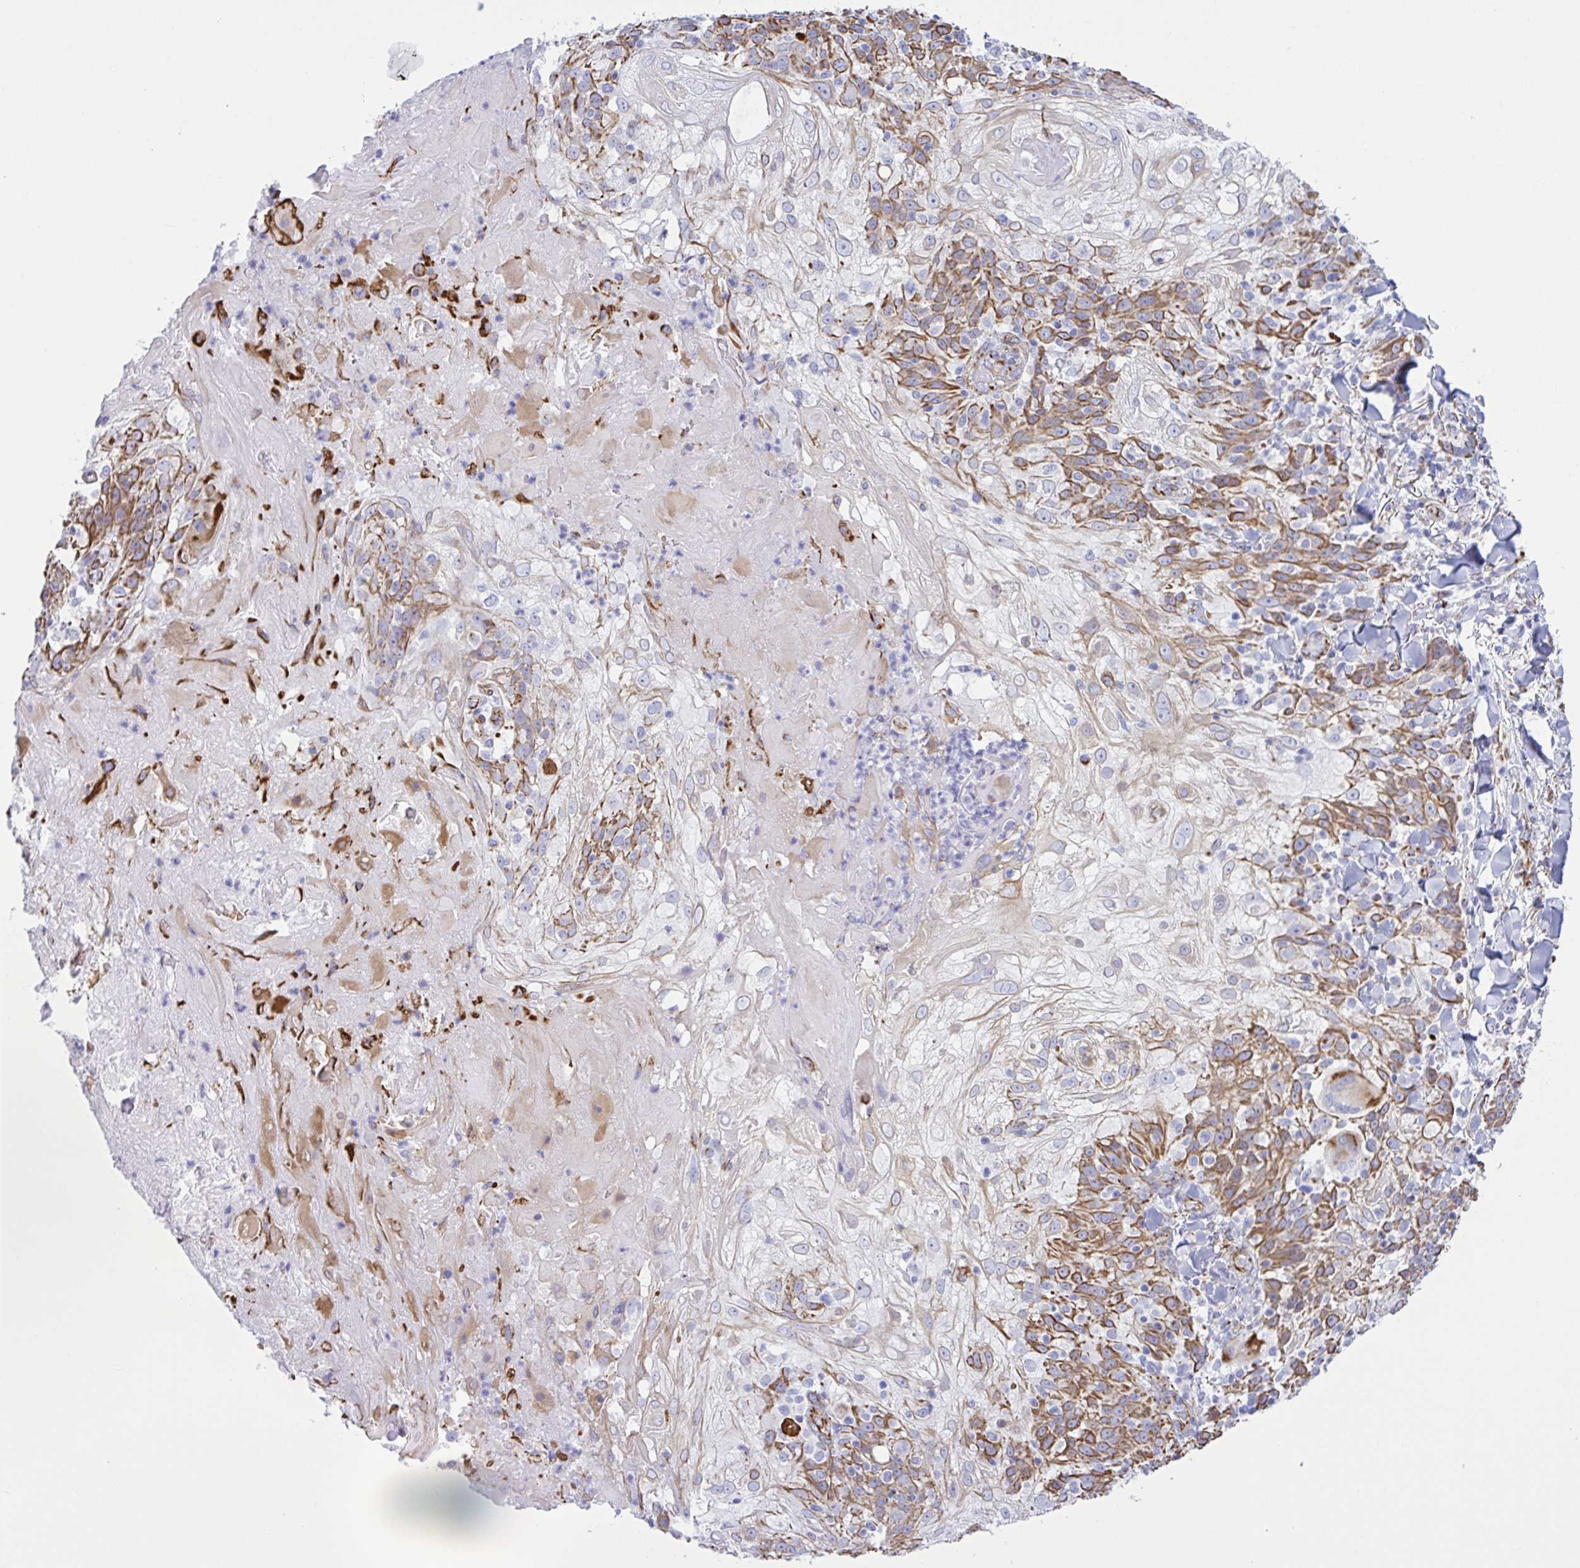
{"staining": {"intensity": "moderate", "quantity": "25%-75%", "location": "cytoplasmic/membranous"}, "tissue": "skin cancer", "cell_type": "Tumor cells", "image_type": "cancer", "snomed": [{"axis": "morphology", "description": "Normal tissue, NOS"}, {"axis": "morphology", "description": "Squamous cell carcinoma, NOS"}, {"axis": "topography", "description": "Skin"}], "caption": "Squamous cell carcinoma (skin) stained with DAB (3,3'-diaminobenzidine) immunohistochemistry (IHC) shows medium levels of moderate cytoplasmic/membranous staining in about 25%-75% of tumor cells.", "gene": "SMAD5", "patient": {"sex": "female", "age": 83}}